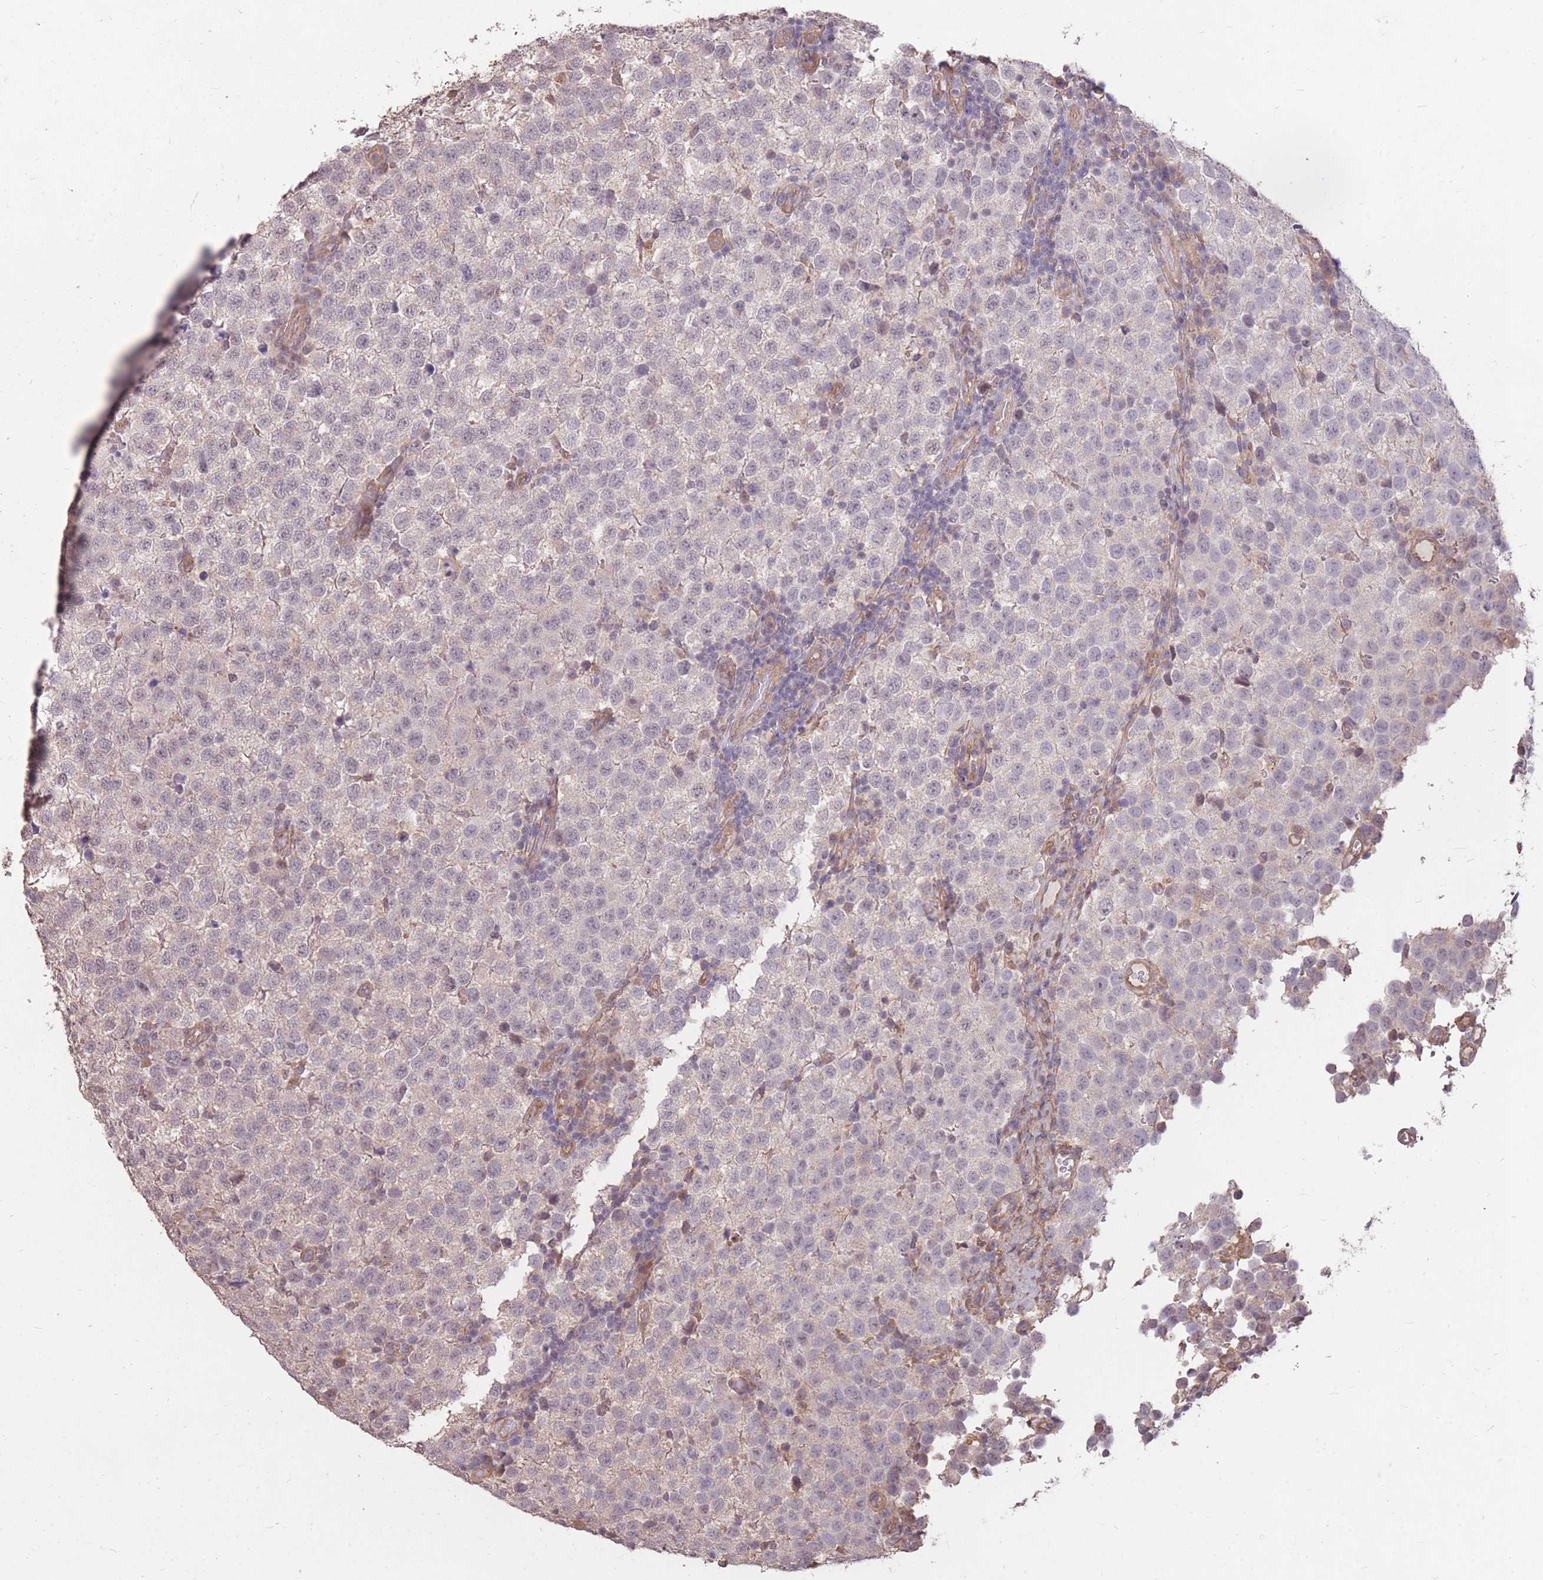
{"staining": {"intensity": "negative", "quantity": "none", "location": "none"}, "tissue": "testis cancer", "cell_type": "Tumor cells", "image_type": "cancer", "snomed": [{"axis": "morphology", "description": "Seminoma, NOS"}, {"axis": "topography", "description": "Testis"}], "caption": "The immunohistochemistry (IHC) histopathology image has no significant positivity in tumor cells of testis cancer (seminoma) tissue.", "gene": "DYNC1LI2", "patient": {"sex": "male", "age": 34}}